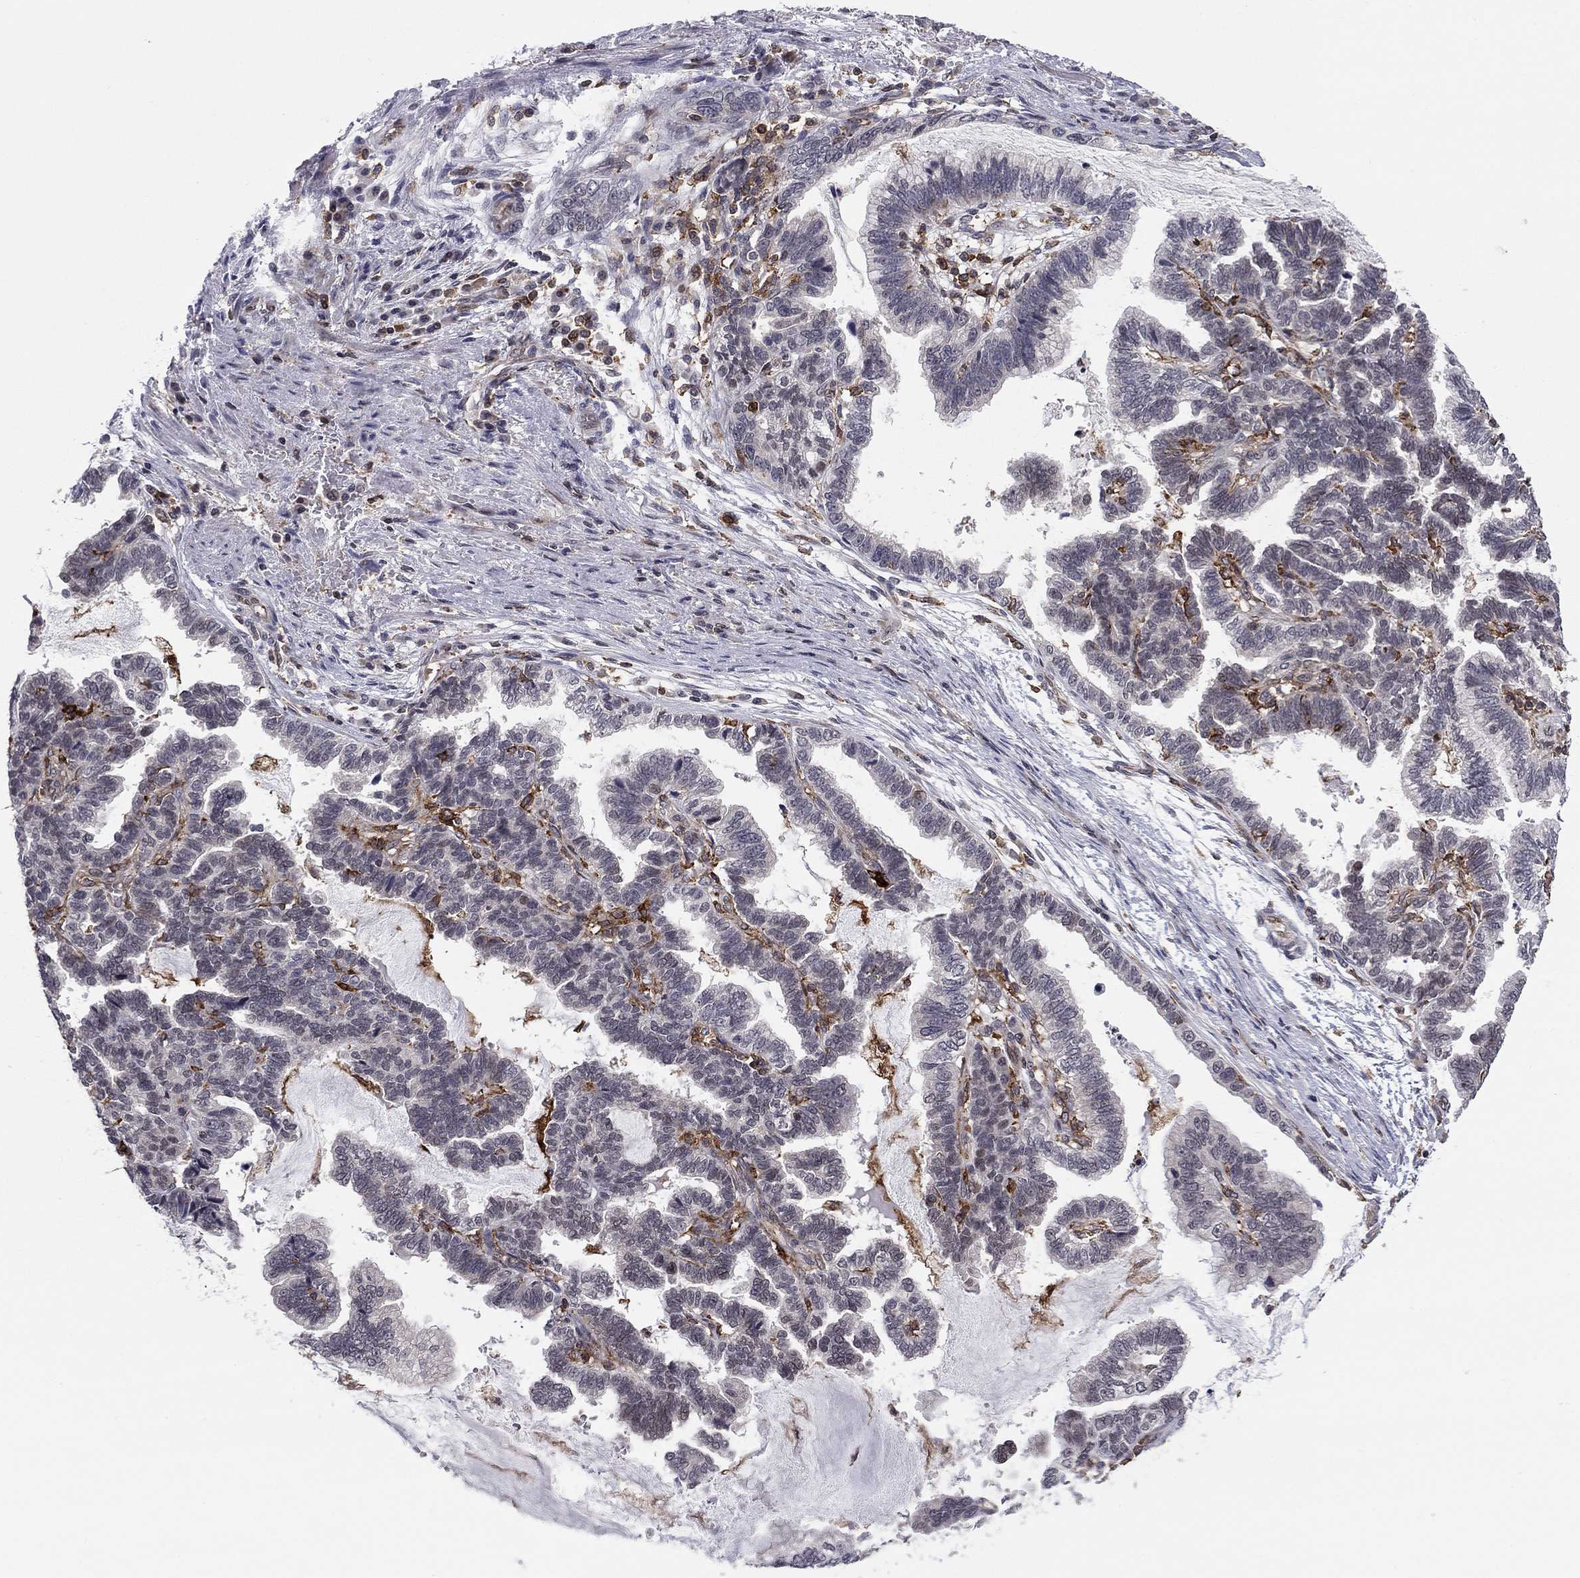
{"staining": {"intensity": "negative", "quantity": "none", "location": "none"}, "tissue": "stomach cancer", "cell_type": "Tumor cells", "image_type": "cancer", "snomed": [{"axis": "morphology", "description": "Adenocarcinoma, NOS"}, {"axis": "topography", "description": "Stomach"}], "caption": "IHC histopathology image of neoplastic tissue: stomach cancer stained with DAB exhibits no significant protein staining in tumor cells.", "gene": "PLCB2", "patient": {"sex": "male", "age": 83}}